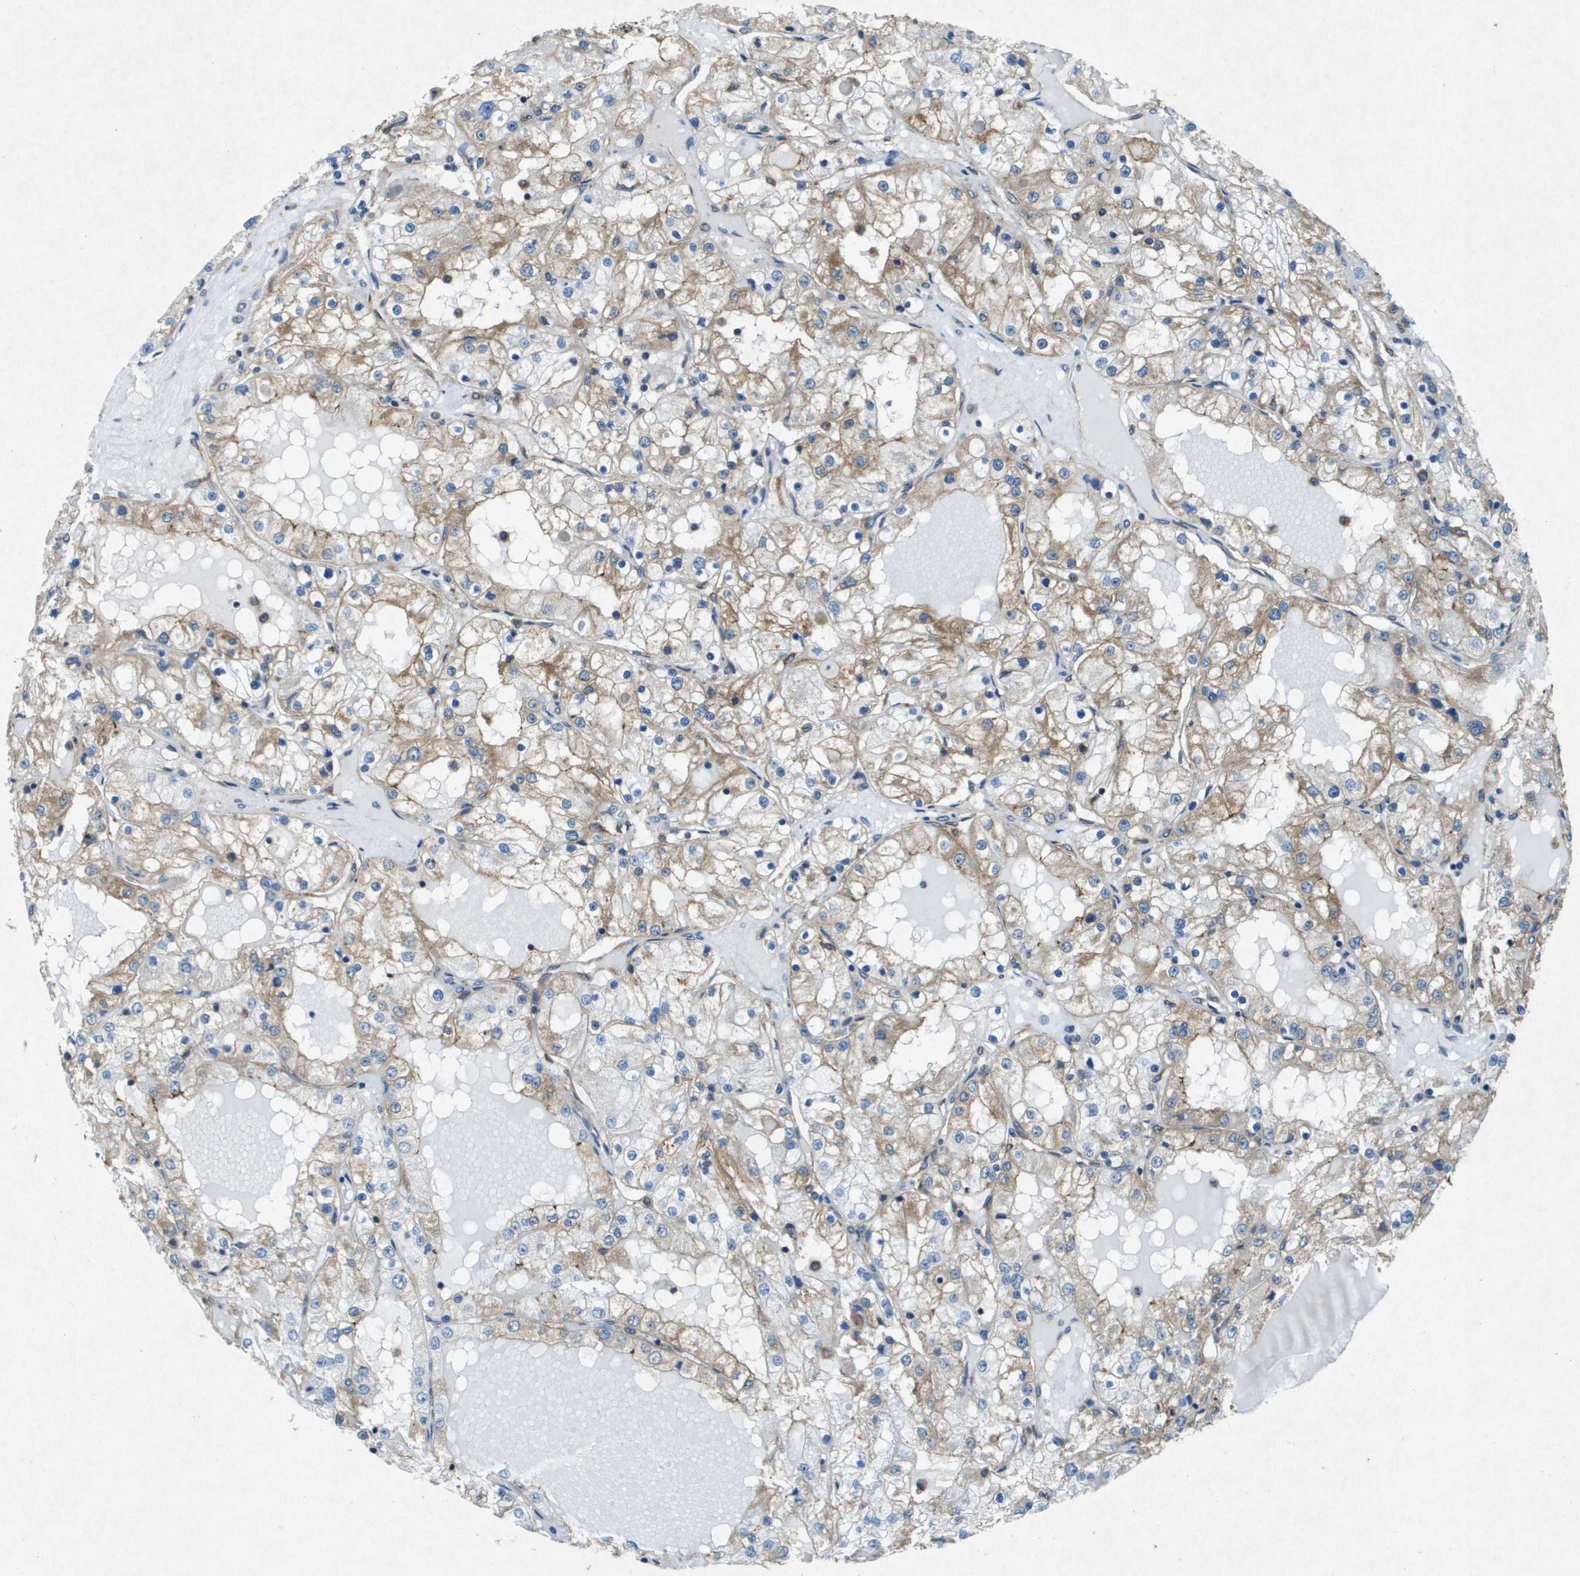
{"staining": {"intensity": "moderate", "quantity": ">75%", "location": "cytoplasmic/membranous"}, "tissue": "renal cancer", "cell_type": "Tumor cells", "image_type": "cancer", "snomed": [{"axis": "morphology", "description": "Adenocarcinoma, NOS"}, {"axis": "topography", "description": "Kidney"}], "caption": "Protein staining of renal cancer tissue reveals moderate cytoplasmic/membranous staining in approximately >75% of tumor cells.", "gene": "PTPRT", "patient": {"sex": "male", "age": 68}}